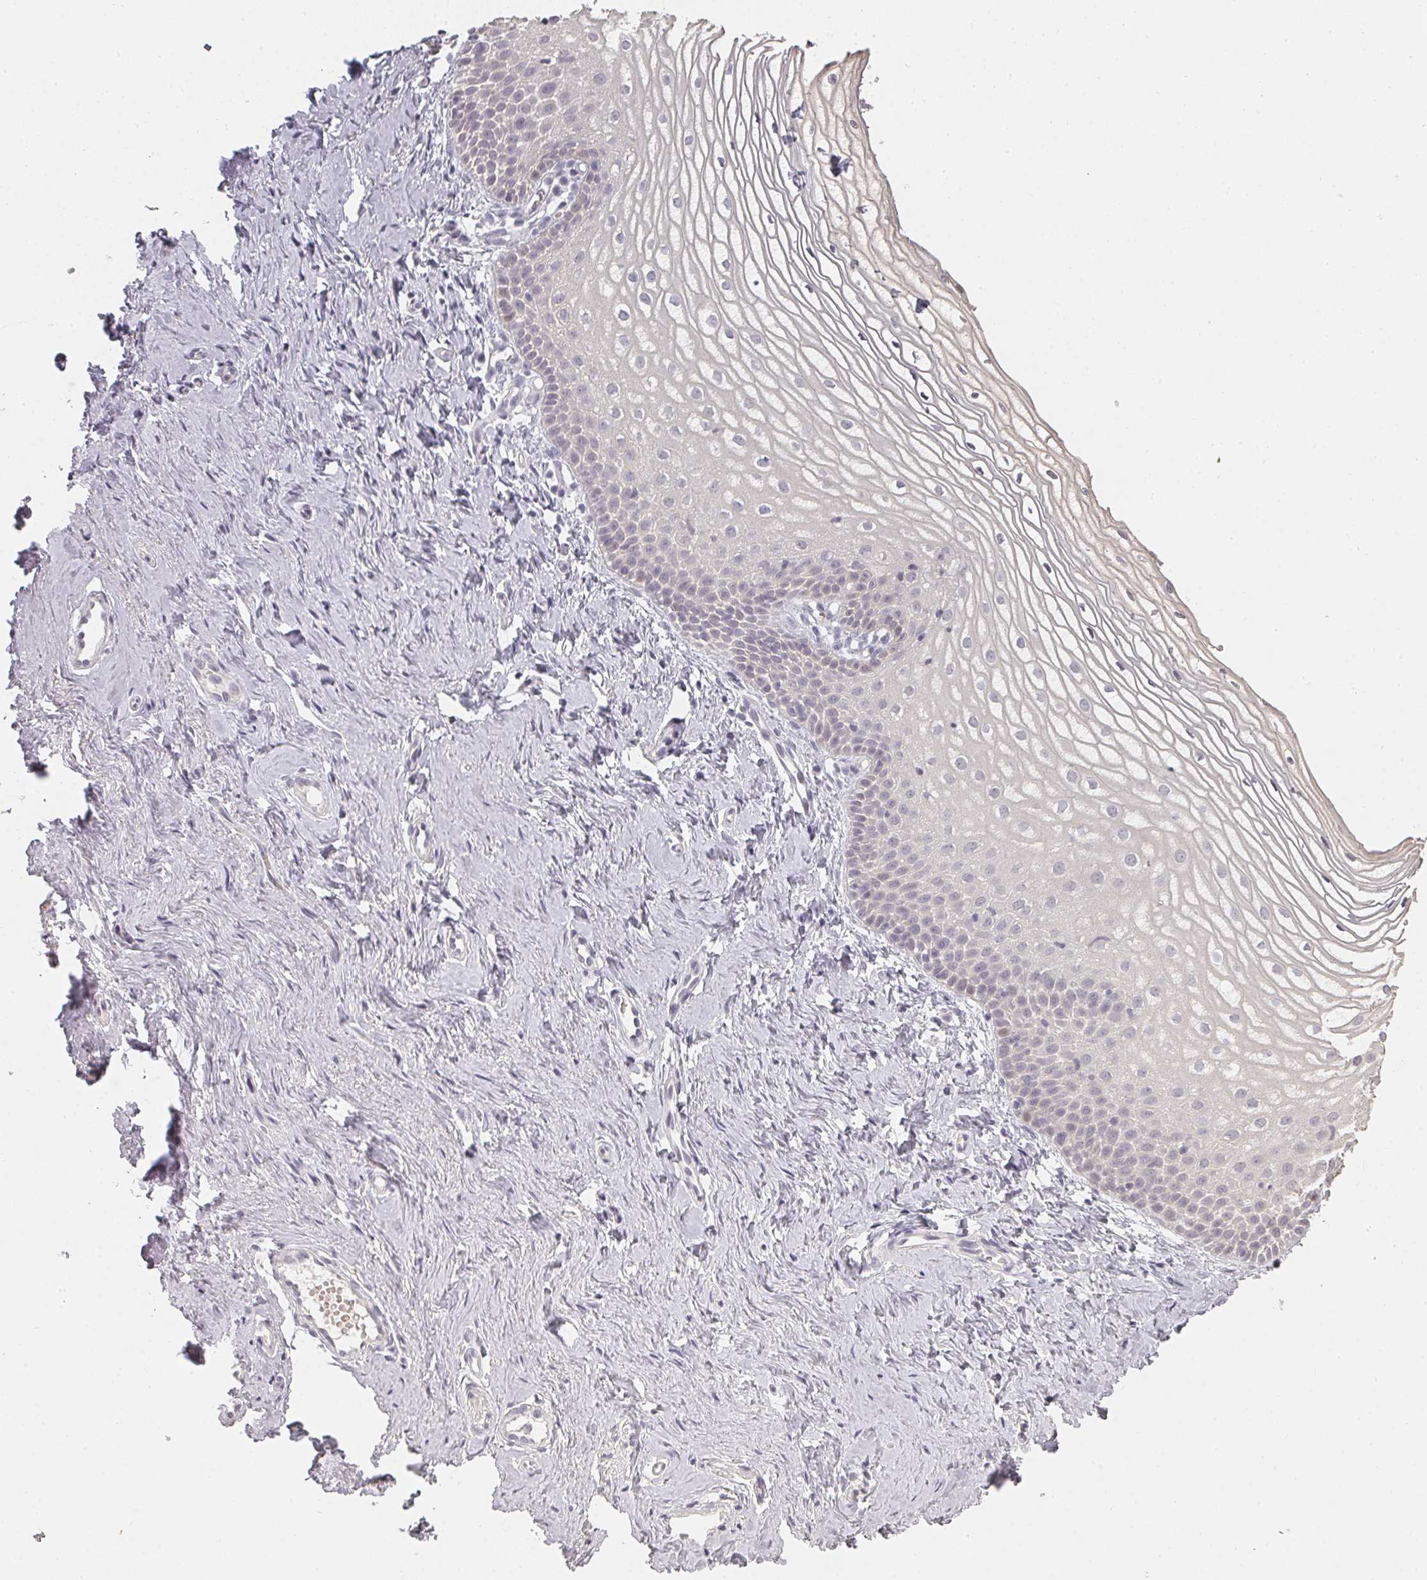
{"staining": {"intensity": "moderate", "quantity": "<25%", "location": "cytoplasmic/membranous,nuclear"}, "tissue": "vagina", "cell_type": "Squamous epithelial cells", "image_type": "normal", "snomed": [{"axis": "morphology", "description": "Normal tissue, NOS"}, {"axis": "topography", "description": "Vagina"}], "caption": "Unremarkable vagina was stained to show a protein in brown. There is low levels of moderate cytoplasmic/membranous,nuclear expression in about <25% of squamous epithelial cells. (brown staining indicates protein expression, while blue staining denotes nuclei).", "gene": "SHISA2", "patient": {"sex": "female", "age": 56}}